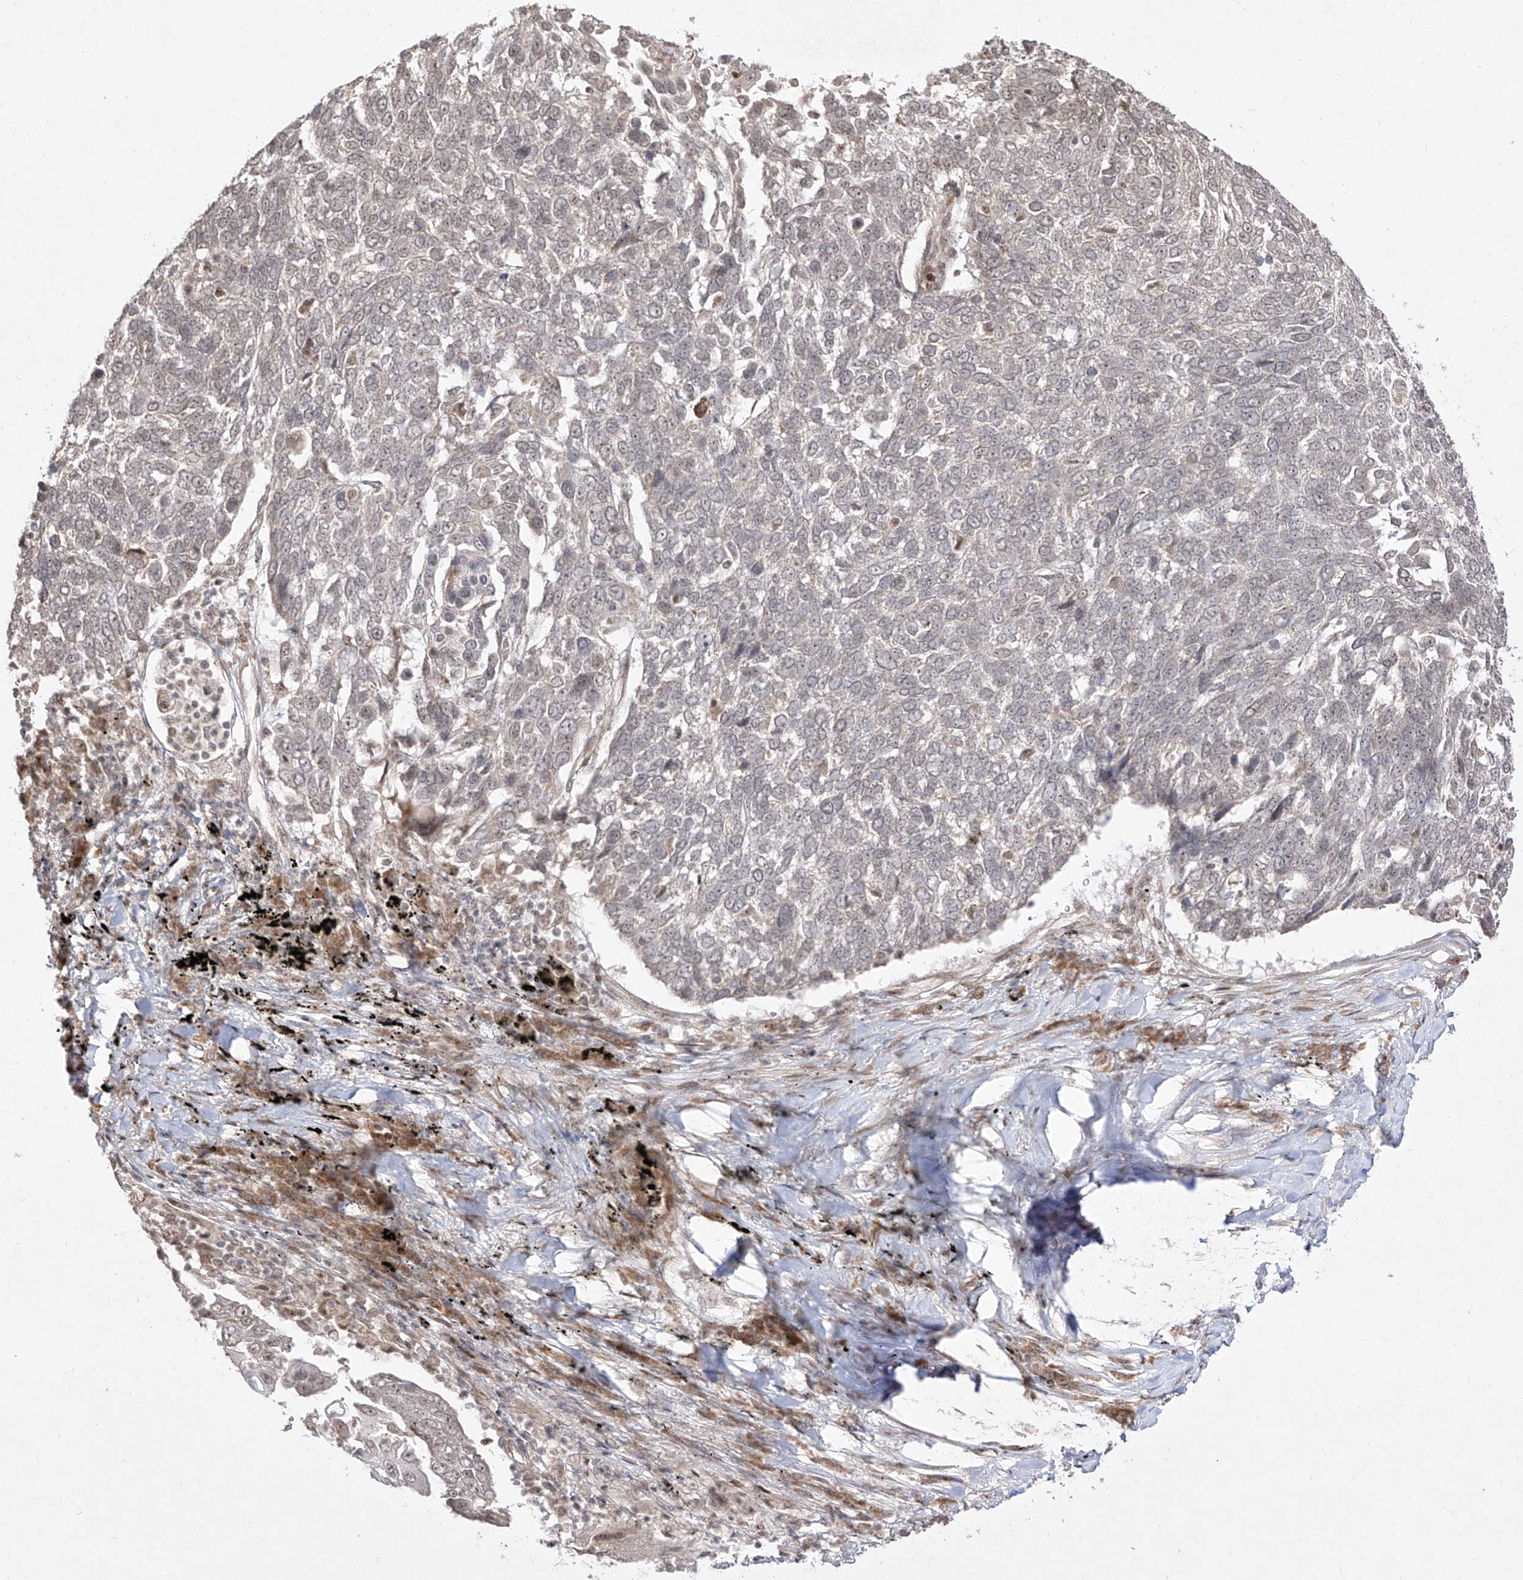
{"staining": {"intensity": "weak", "quantity": "<25%", "location": "nuclear"}, "tissue": "lung cancer", "cell_type": "Tumor cells", "image_type": "cancer", "snomed": [{"axis": "morphology", "description": "Squamous cell carcinoma, NOS"}, {"axis": "topography", "description": "Lung"}], "caption": "DAB (3,3'-diaminobenzidine) immunohistochemical staining of human squamous cell carcinoma (lung) reveals no significant positivity in tumor cells.", "gene": "SNRNP27", "patient": {"sex": "male", "age": 66}}